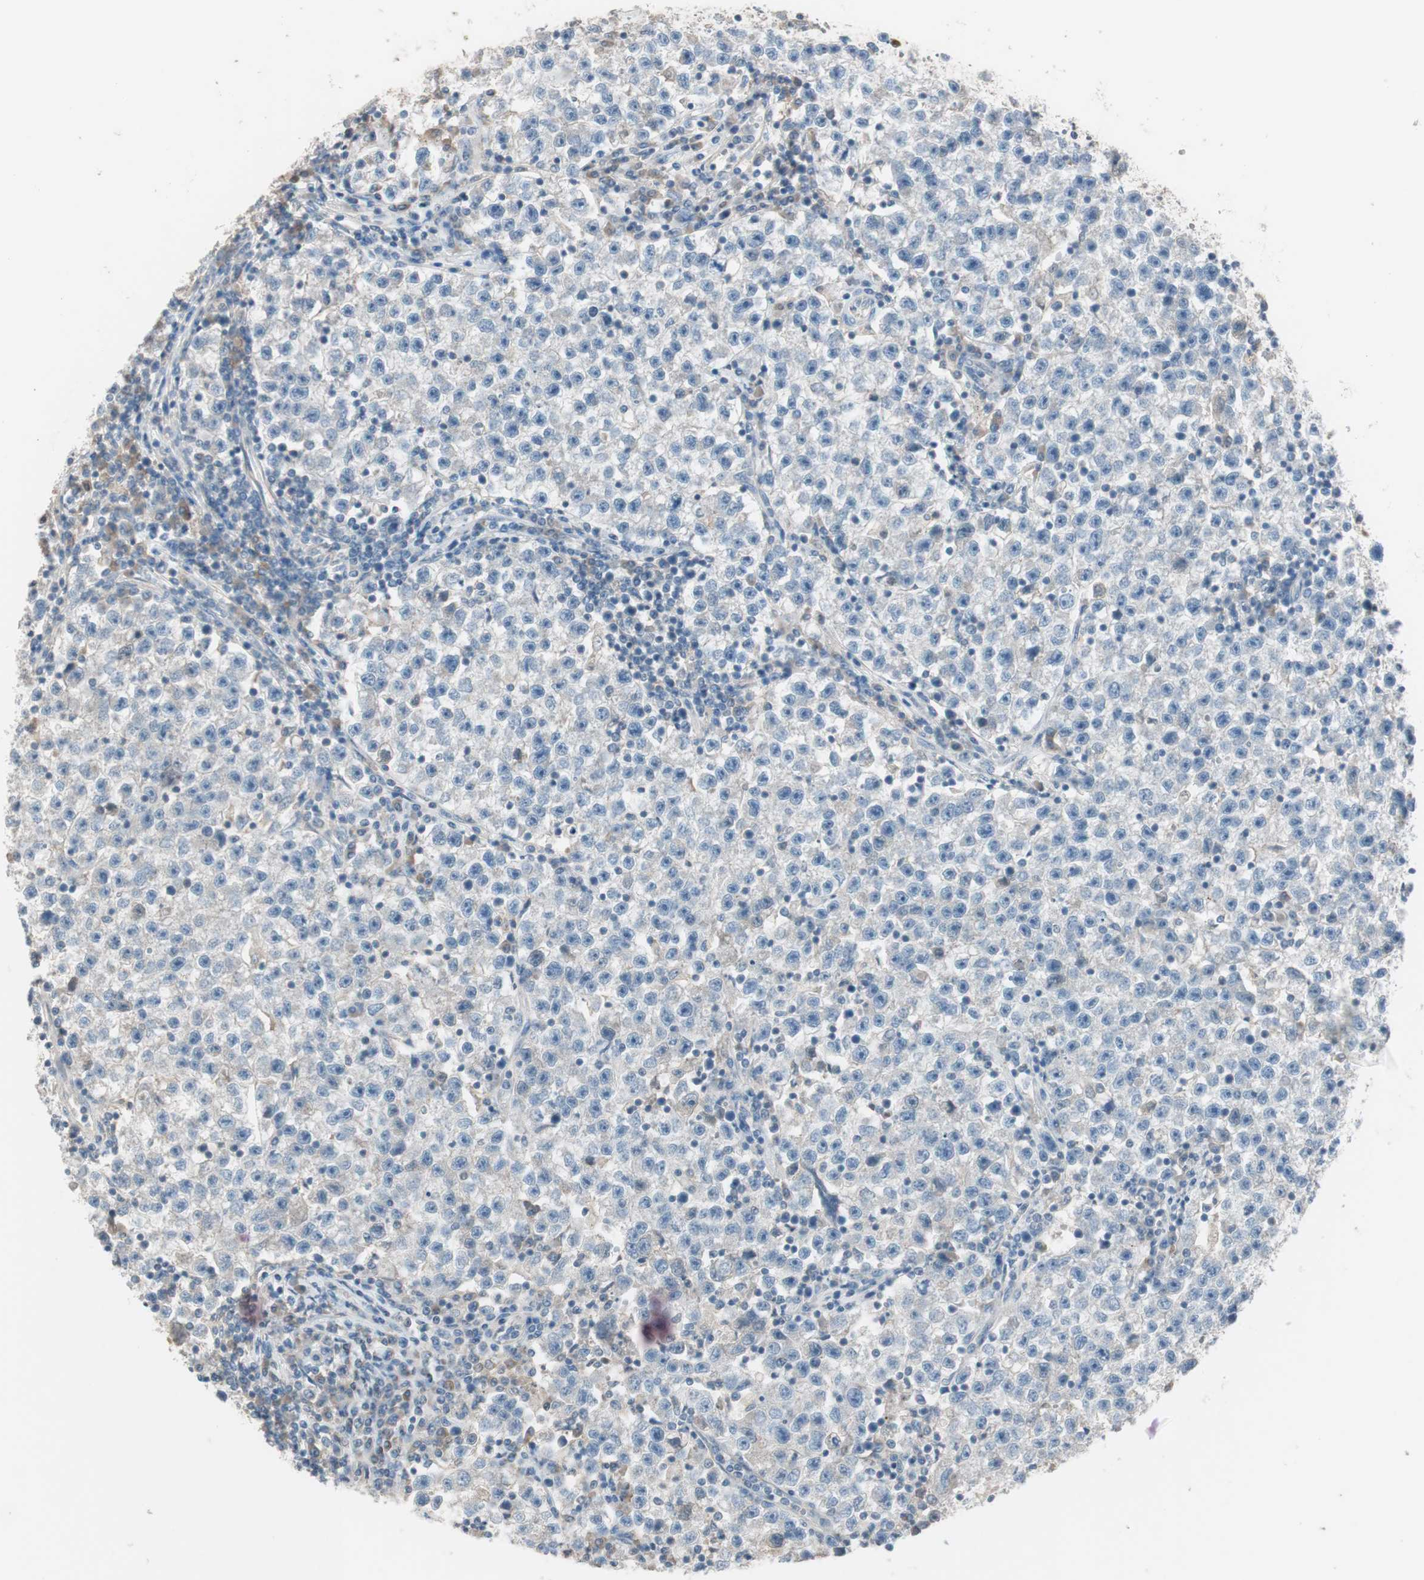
{"staining": {"intensity": "negative", "quantity": "none", "location": "none"}, "tissue": "testis cancer", "cell_type": "Tumor cells", "image_type": "cancer", "snomed": [{"axis": "morphology", "description": "Seminoma, NOS"}, {"axis": "topography", "description": "Testis"}], "caption": "The immunohistochemistry (IHC) image has no significant staining in tumor cells of testis cancer tissue.", "gene": "KHK", "patient": {"sex": "male", "age": 22}}